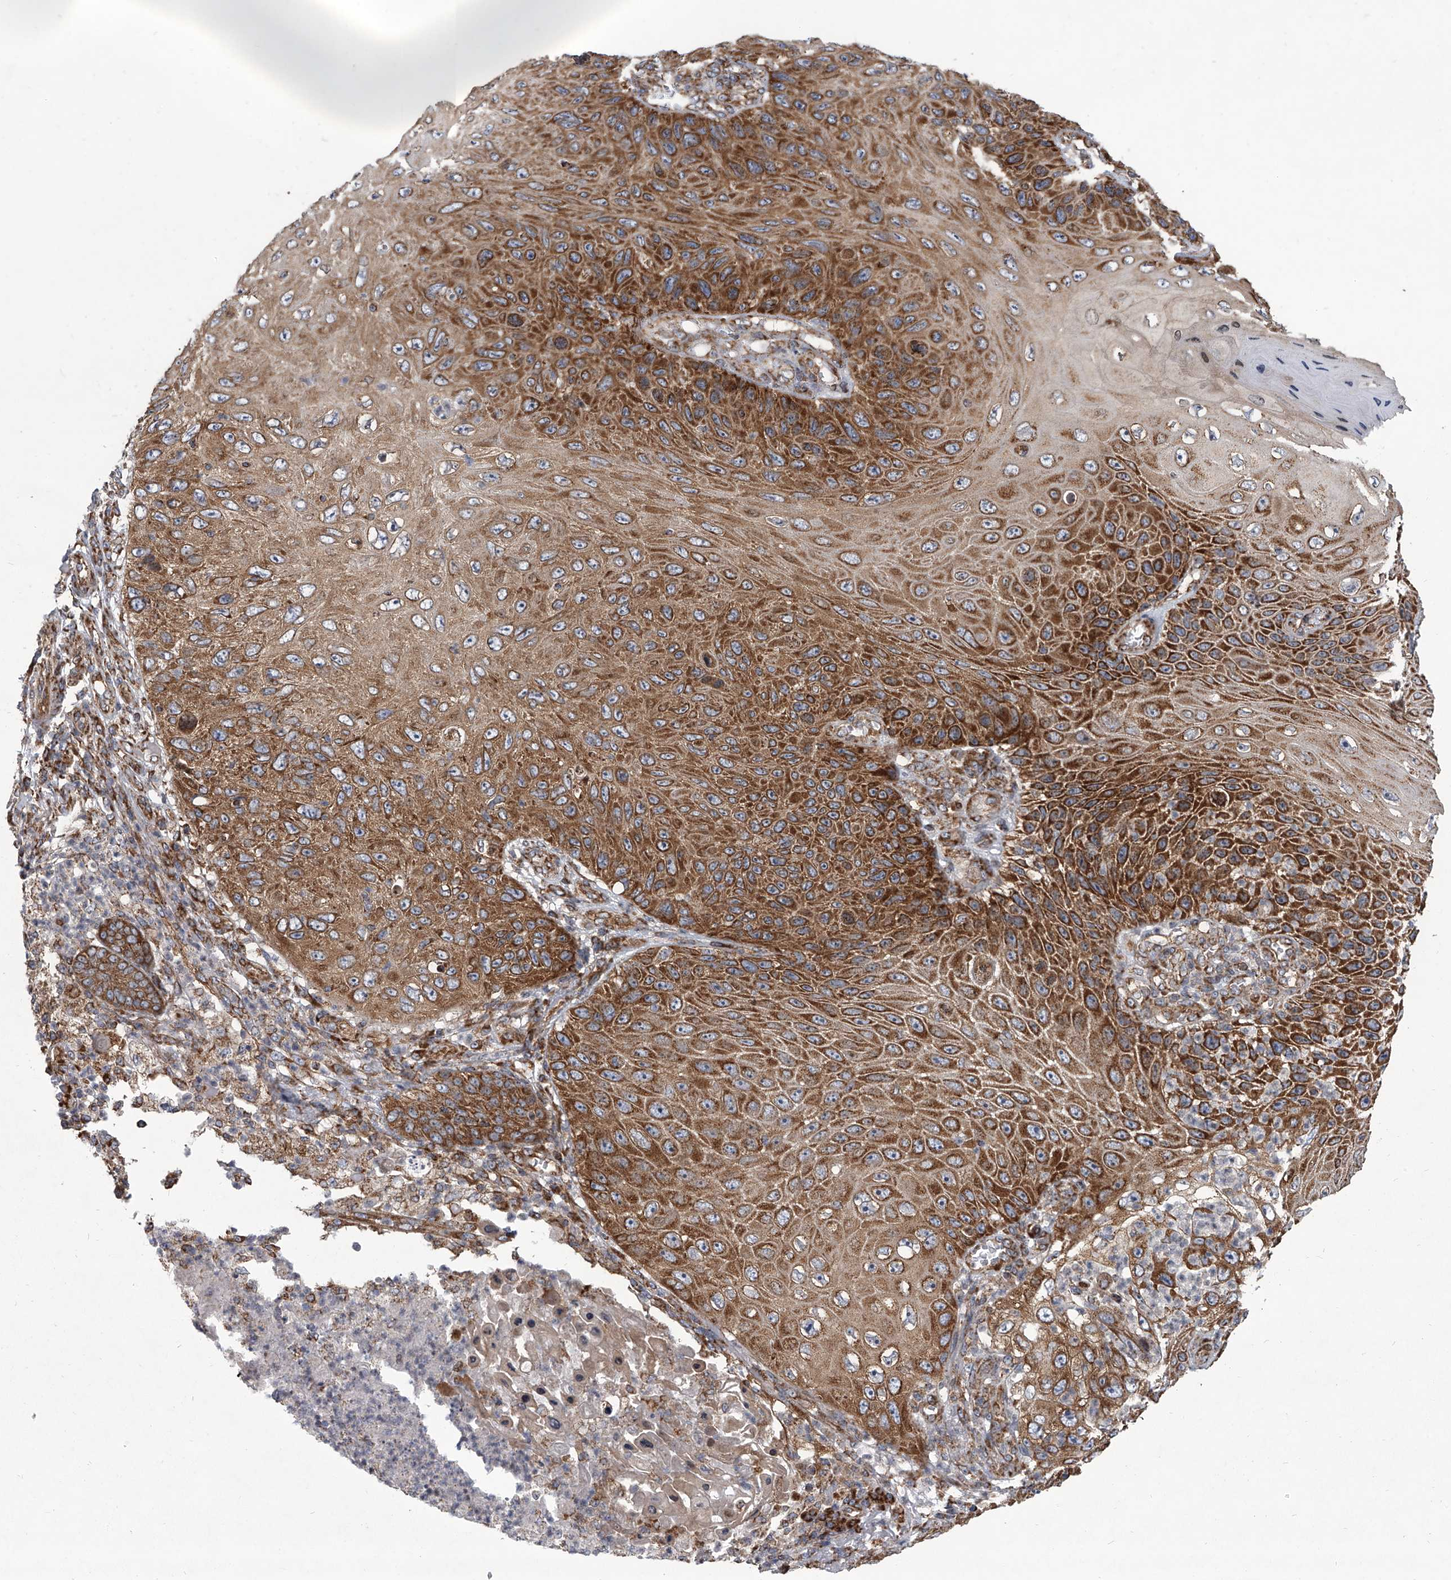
{"staining": {"intensity": "strong", "quantity": ">75%", "location": "cytoplasmic/membranous"}, "tissue": "skin cancer", "cell_type": "Tumor cells", "image_type": "cancer", "snomed": [{"axis": "morphology", "description": "Squamous cell carcinoma, NOS"}, {"axis": "topography", "description": "Skin"}], "caption": "The photomicrograph reveals immunohistochemical staining of skin squamous cell carcinoma. There is strong cytoplasmic/membranous expression is identified in approximately >75% of tumor cells. (IHC, brightfield microscopy, high magnification).", "gene": "ZC3H15", "patient": {"sex": "female", "age": 88}}